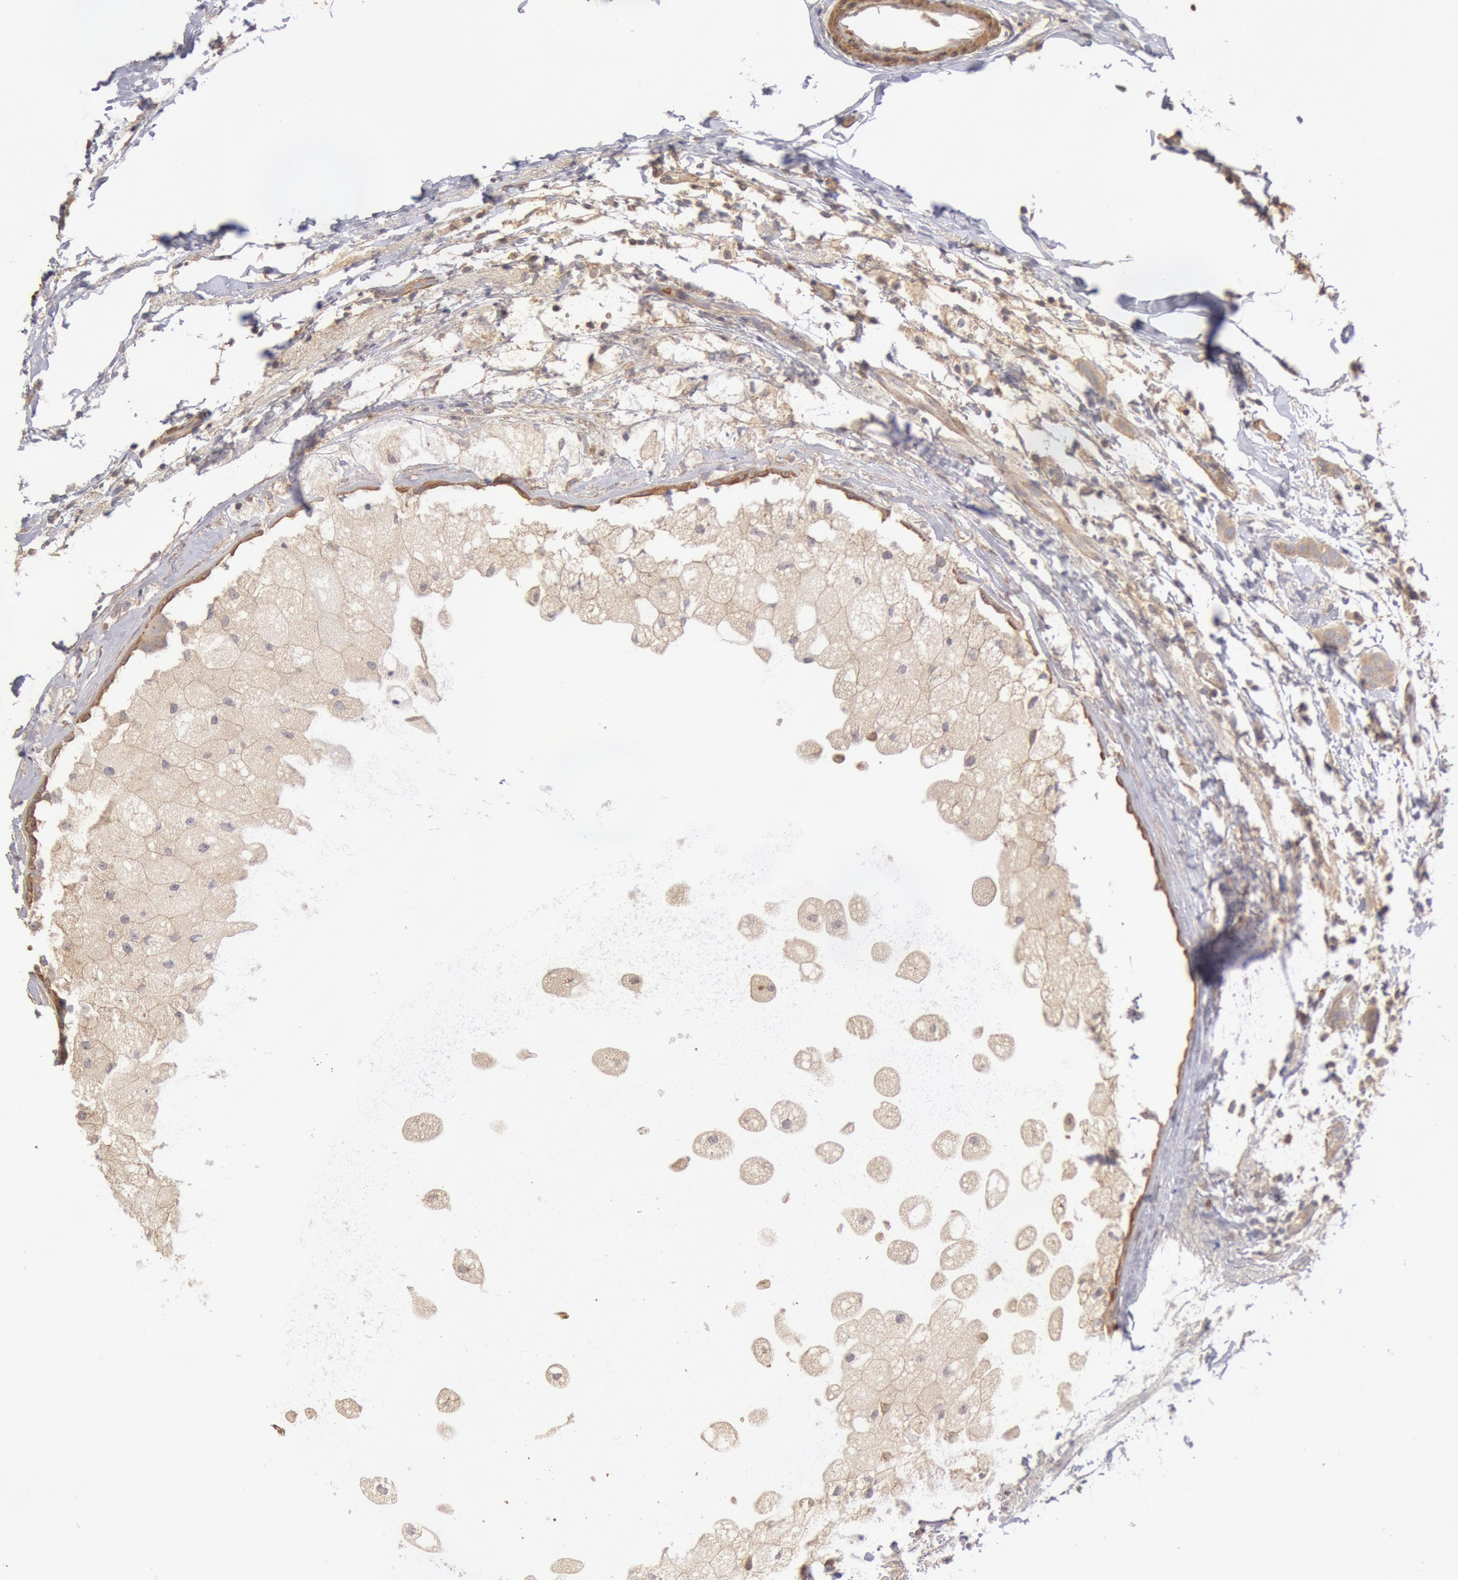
{"staining": {"intensity": "weak", "quantity": "25%-75%", "location": "cytoplasmic/membranous"}, "tissue": "breast cancer", "cell_type": "Tumor cells", "image_type": "cancer", "snomed": [{"axis": "morphology", "description": "Duct carcinoma"}, {"axis": "topography", "description": "Breast"}], "caption": "Human breast infiltrating ductal carcinoma stained with a brown dye reveals weak cytoplasmic/membranous positive expression in approximately 25%-75% of tumor cells.", "gene": "TMED8", "patient": {"sex": "female", "age": 54}}